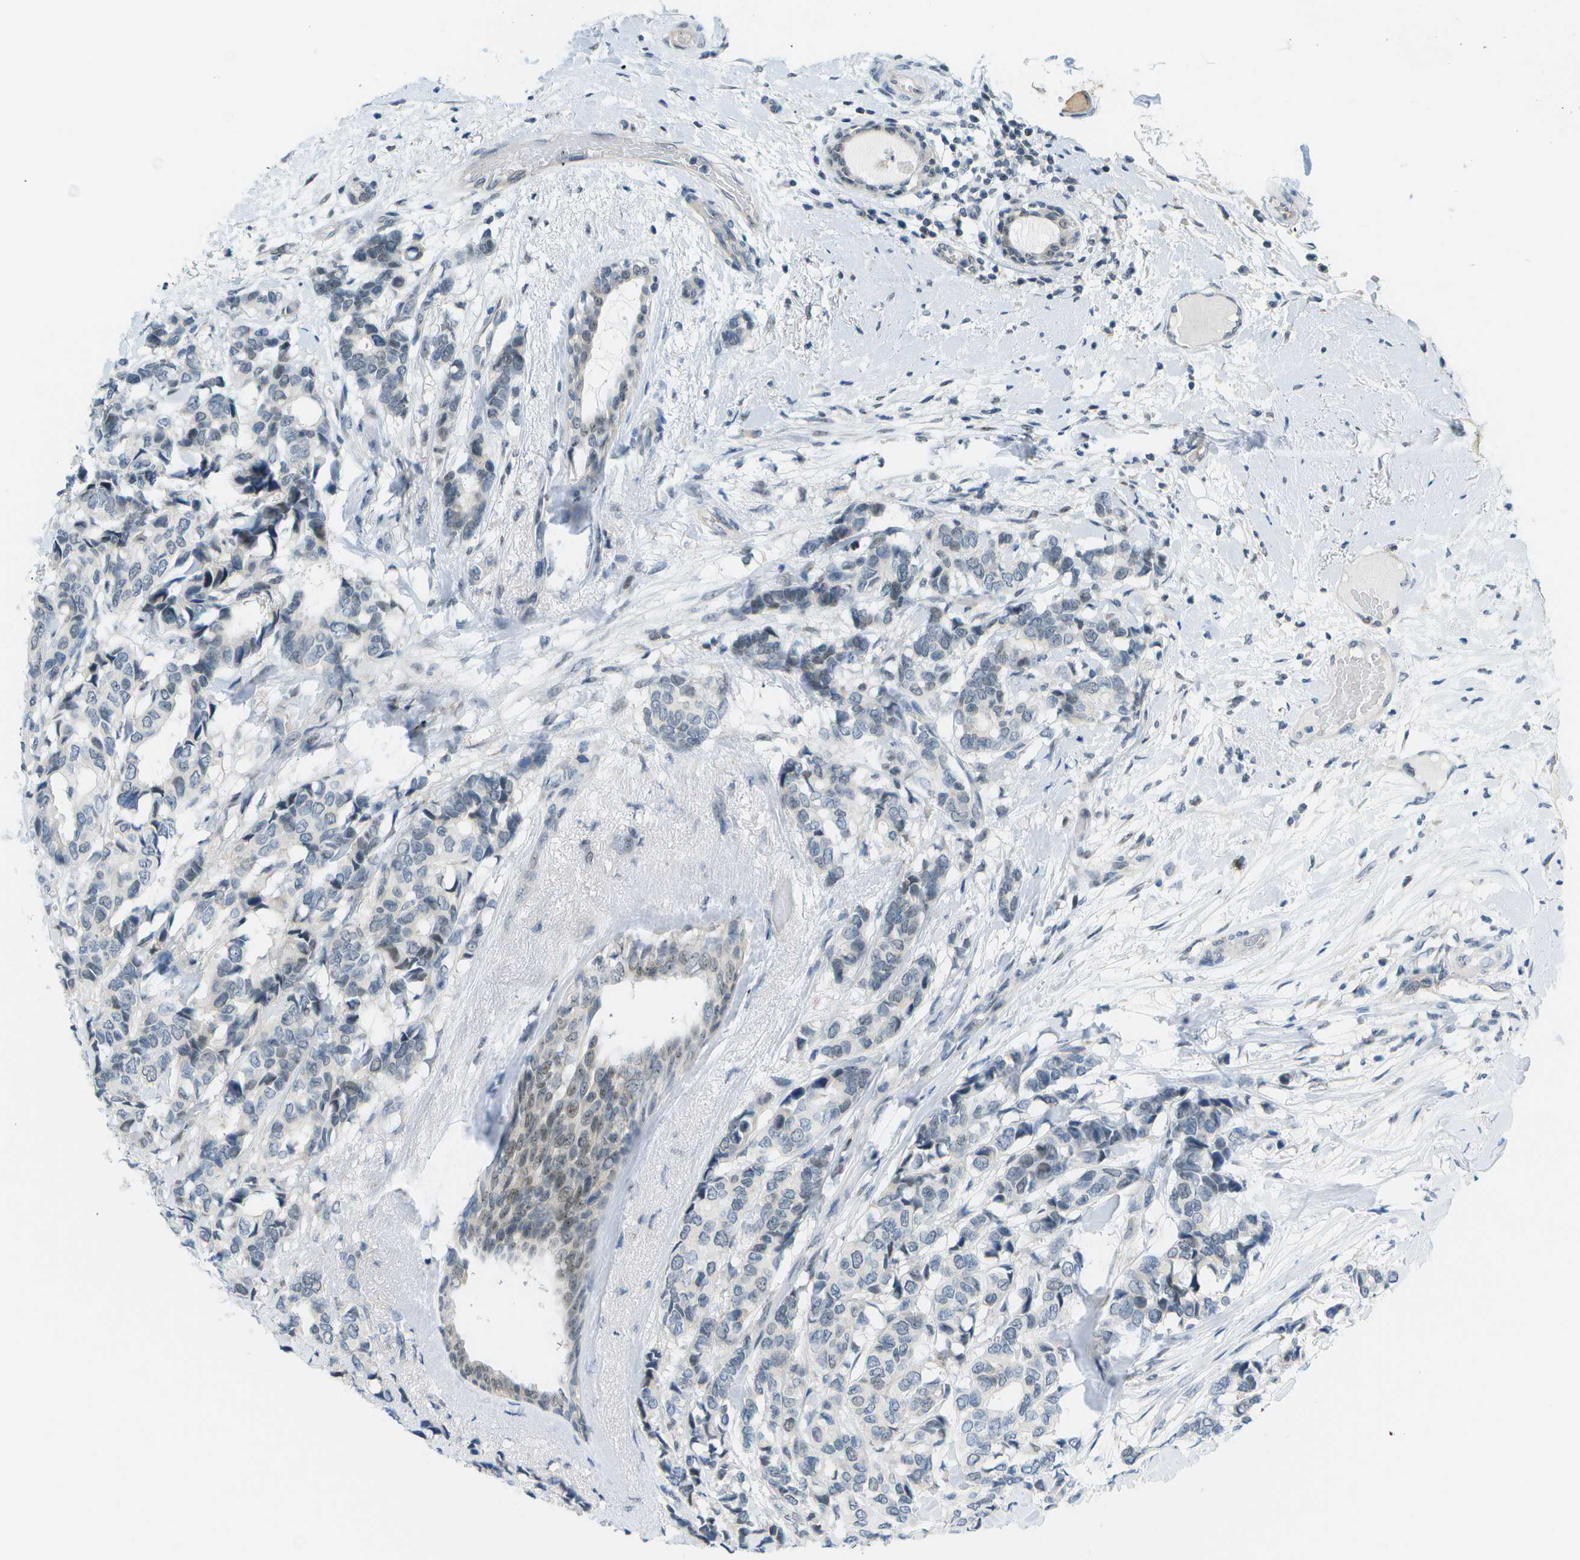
{"staining": {"intensity": "weak", "quantity": "<25%", "location": "nuclear"}, "tissue": "breast cancer", "cell_type": "Tumor cells", "image_type": "cancer", "snomed": [{"axis": "morphology", "description": "Duct carcinoma"}, {"axis": "topography", "description": "Breast"}], "caption": "Immunohistochemistry (IHC) image of infiltrating ductal carcinoma (breast) stained for a protein (brown), which shows no positivity in tumor cells. Nuclei are stained in blue.", "gene": "PITHD1", "patient": {"sex": "female", "age": 87}}